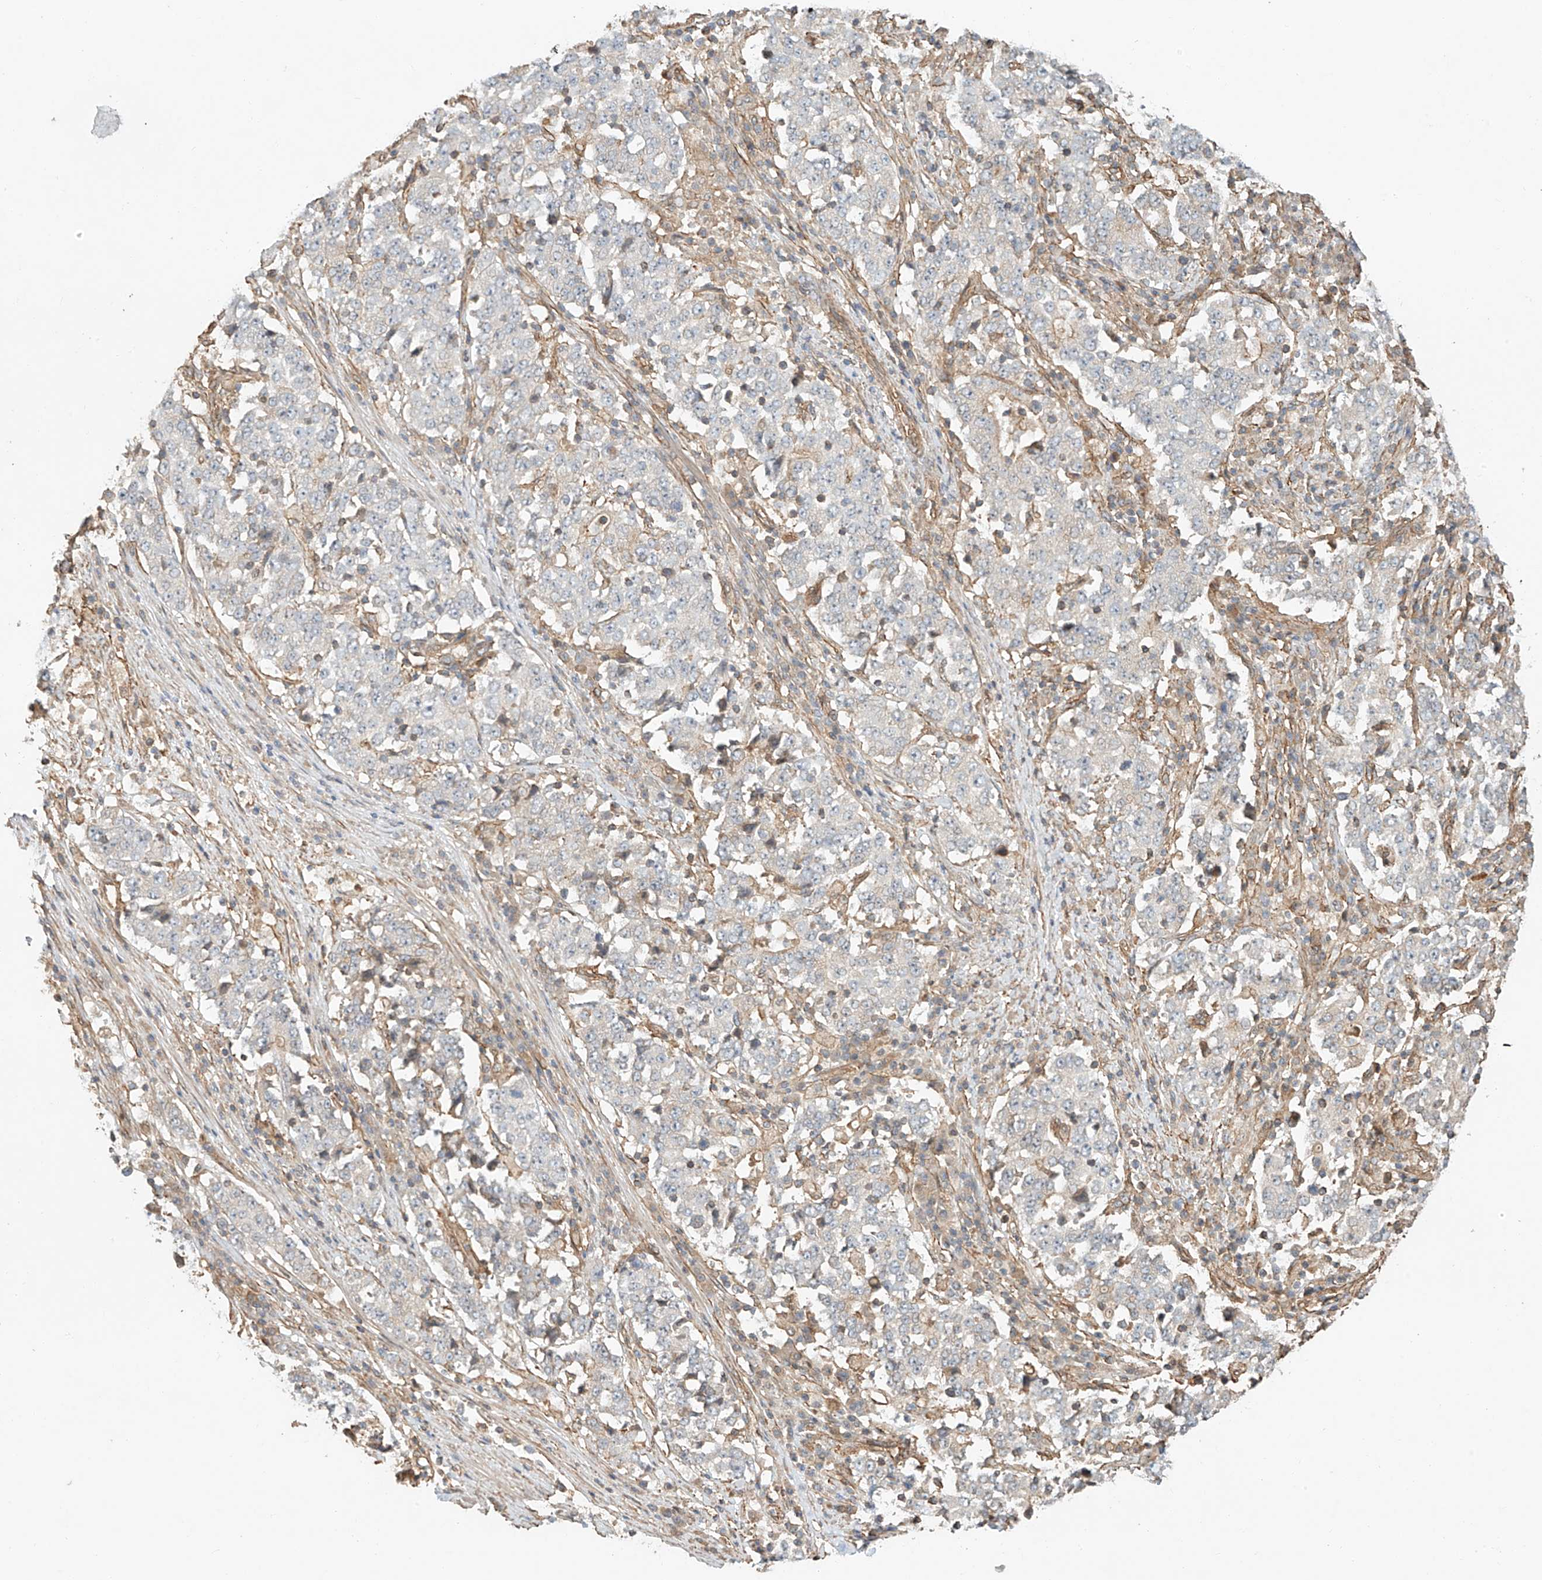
{"staining": {"intensity": "negative", "quantity": "none", "location": "none"}, "tissue": "stomach cancer", "cell_type": "Tumor cells", "image_type": "cancer", "snomed": [{"axis": "morphology", "description": "Adenocarcinoma, NOS"}, {"axis": "topography", "description": "Stomach"}], "caption": "Immunohistochemical staining of human stomach cancer (adenocarcinoma) shows no significant staining in tumor cells. (Stains: DAB immunohistochemistry (IHC) with hematoxylin counter stain, Microscopy: brightfield microscopy at high magnification).", "gene": "CSMD3", "patient": {"sex": "male", "age": 59}}